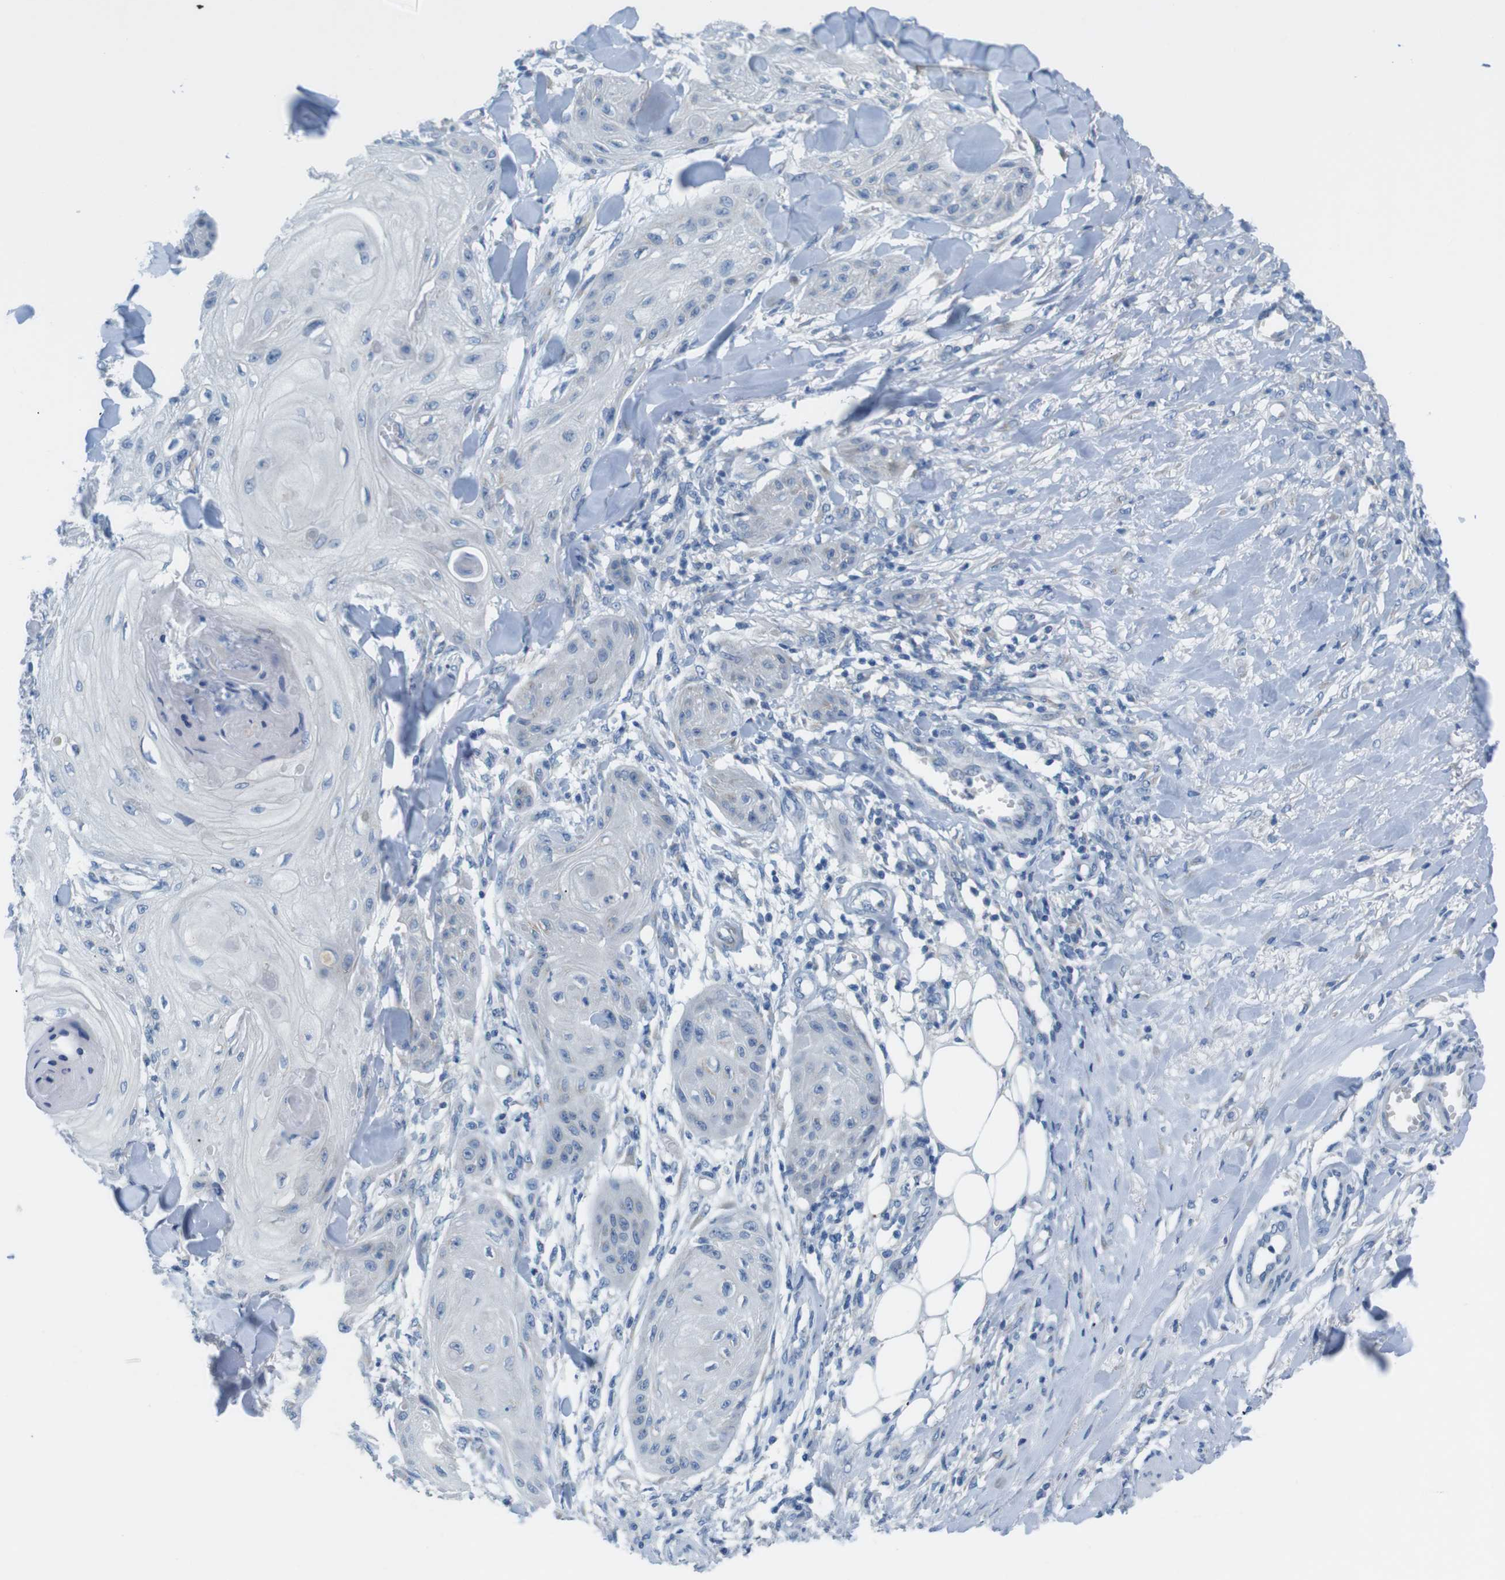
{"staining": {"intensity": "negative", "quantity": "none", "location": "none"}, "tissue": "skin cancer", "cell_type": "Tumor cells", "image_type": "cancer", "snomed": [{"axis": "morphology", "description": "Squamous cell carcinoma, NOS"}, {"axis": "topography", "description": "Skin"}], "caption": "A high-resolution image shows immunohistochemistry staining of skin cancer (squamous cell carcinoma), which shows no significant staining in tumor cells. (Brightfield microscopy of DAB (3,3'-diaminobenzidine) immunohistochemistry (IHC) at high magnification).", "gene": "GOLGA2", "patient": {"sex": "male", "age": 74}}